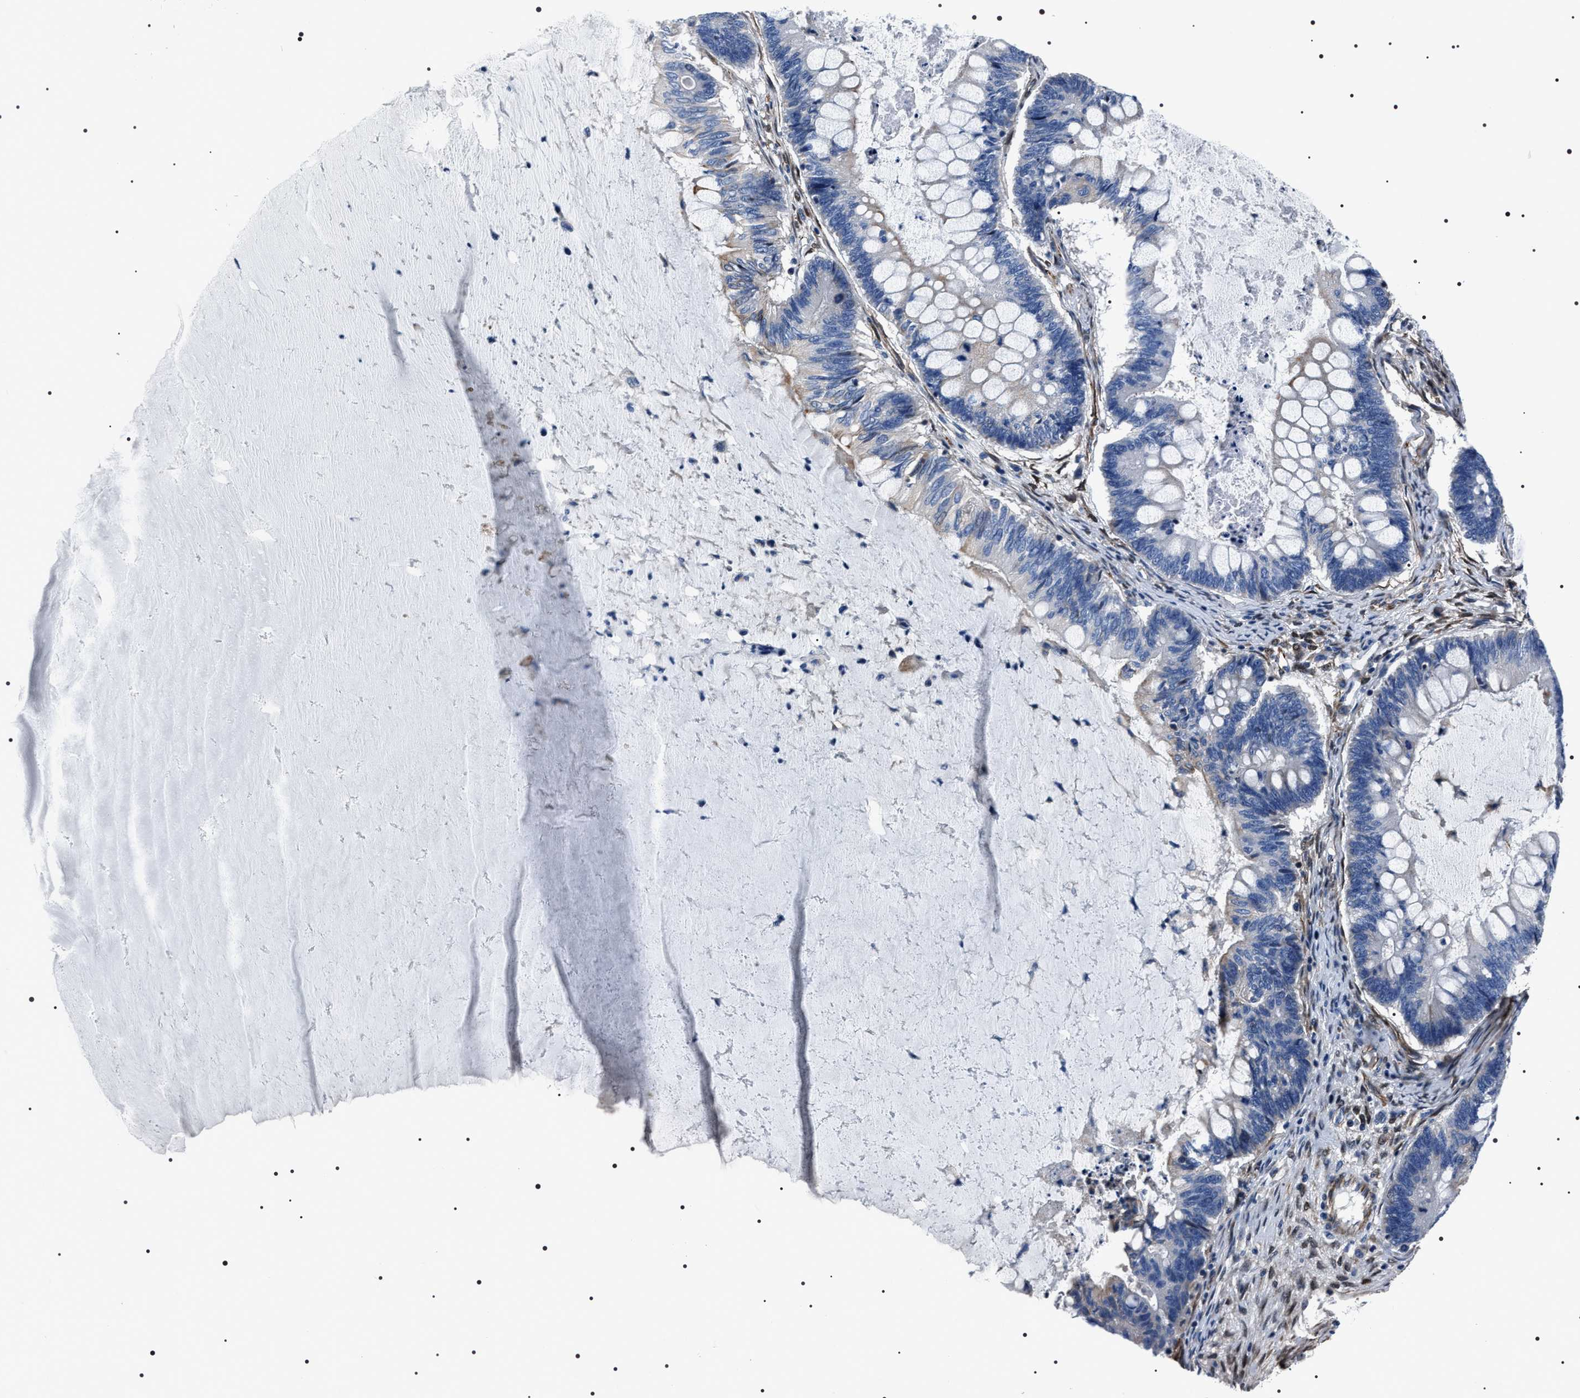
{"staining": {"intensity": "weak", "quantity": "<25%", "location": "cytoplasmic/membranous"}, "tissue": "ovarian cancer", "cell_type": "Tumor cells", "image_type": "cancer", "snomed": [{"axis": "morphology", "description": "Cystadenocarcinoma, mucinous, NOS"}, {"axis": "topography", "description": "Ovary"}], "caption": "This is an IHC micrograph of human mucinous cystadenocarcinoma (ovarian). There is no expression in tumor cells.", "gene": "BAG2", "patient": {"sex": "female", "age": 61}}